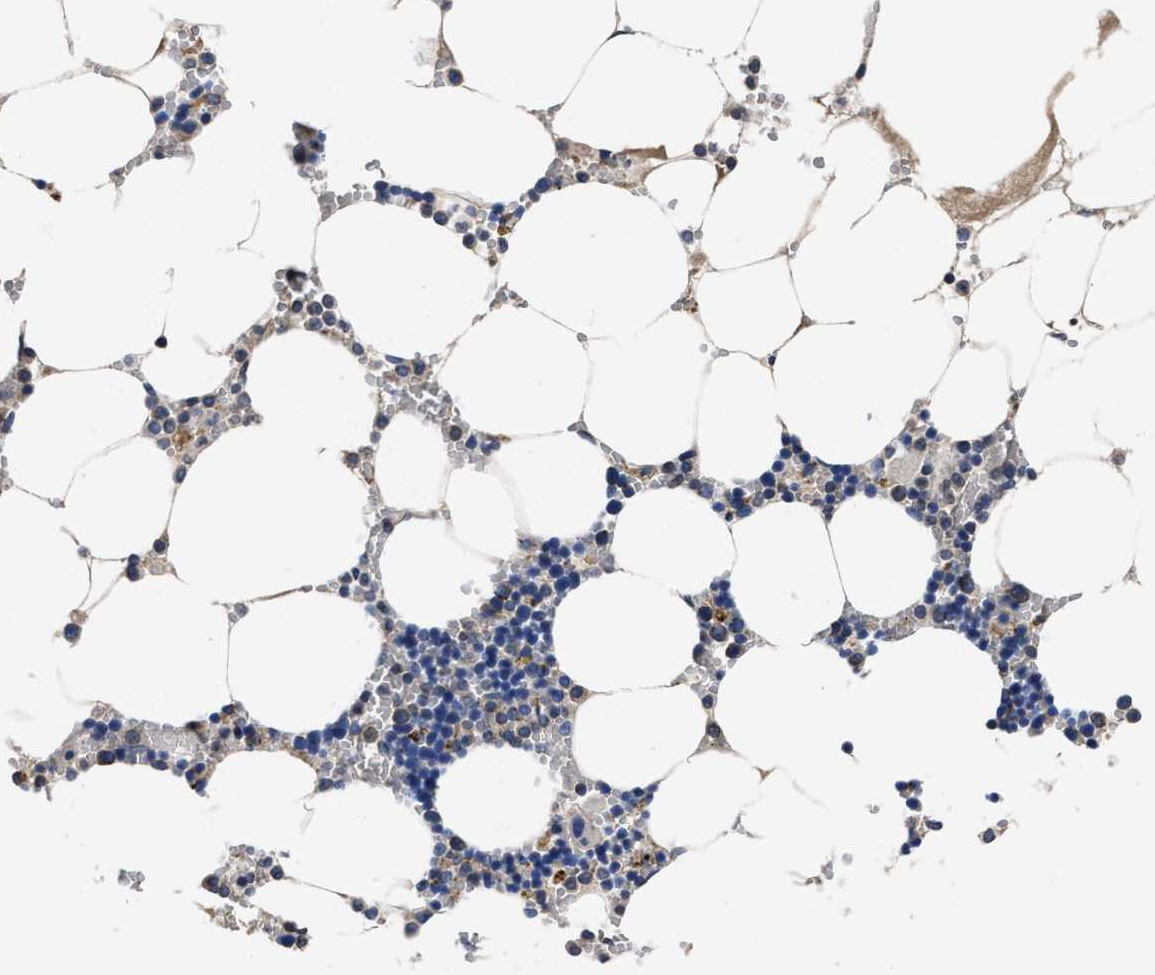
{"staining": {"intensity": "negative", "quantity": "none", "location": "none"}, "tissue": "bone marrow", "cell_type": "Hematopoietic cells", "image_type": "normal", "snomed": [{"axis": "morphology", "description": "Normal tissue, NOS"}, {"axis": "topography", "description": "Bone marrow"}], "caption": "Immunohistochemical staining of unremarkable human bone marrow demonstrates no significant staining in hematopoietic cells.", "gene": "CACNA1D", "patient": {"sex": "male", "age": 70}}